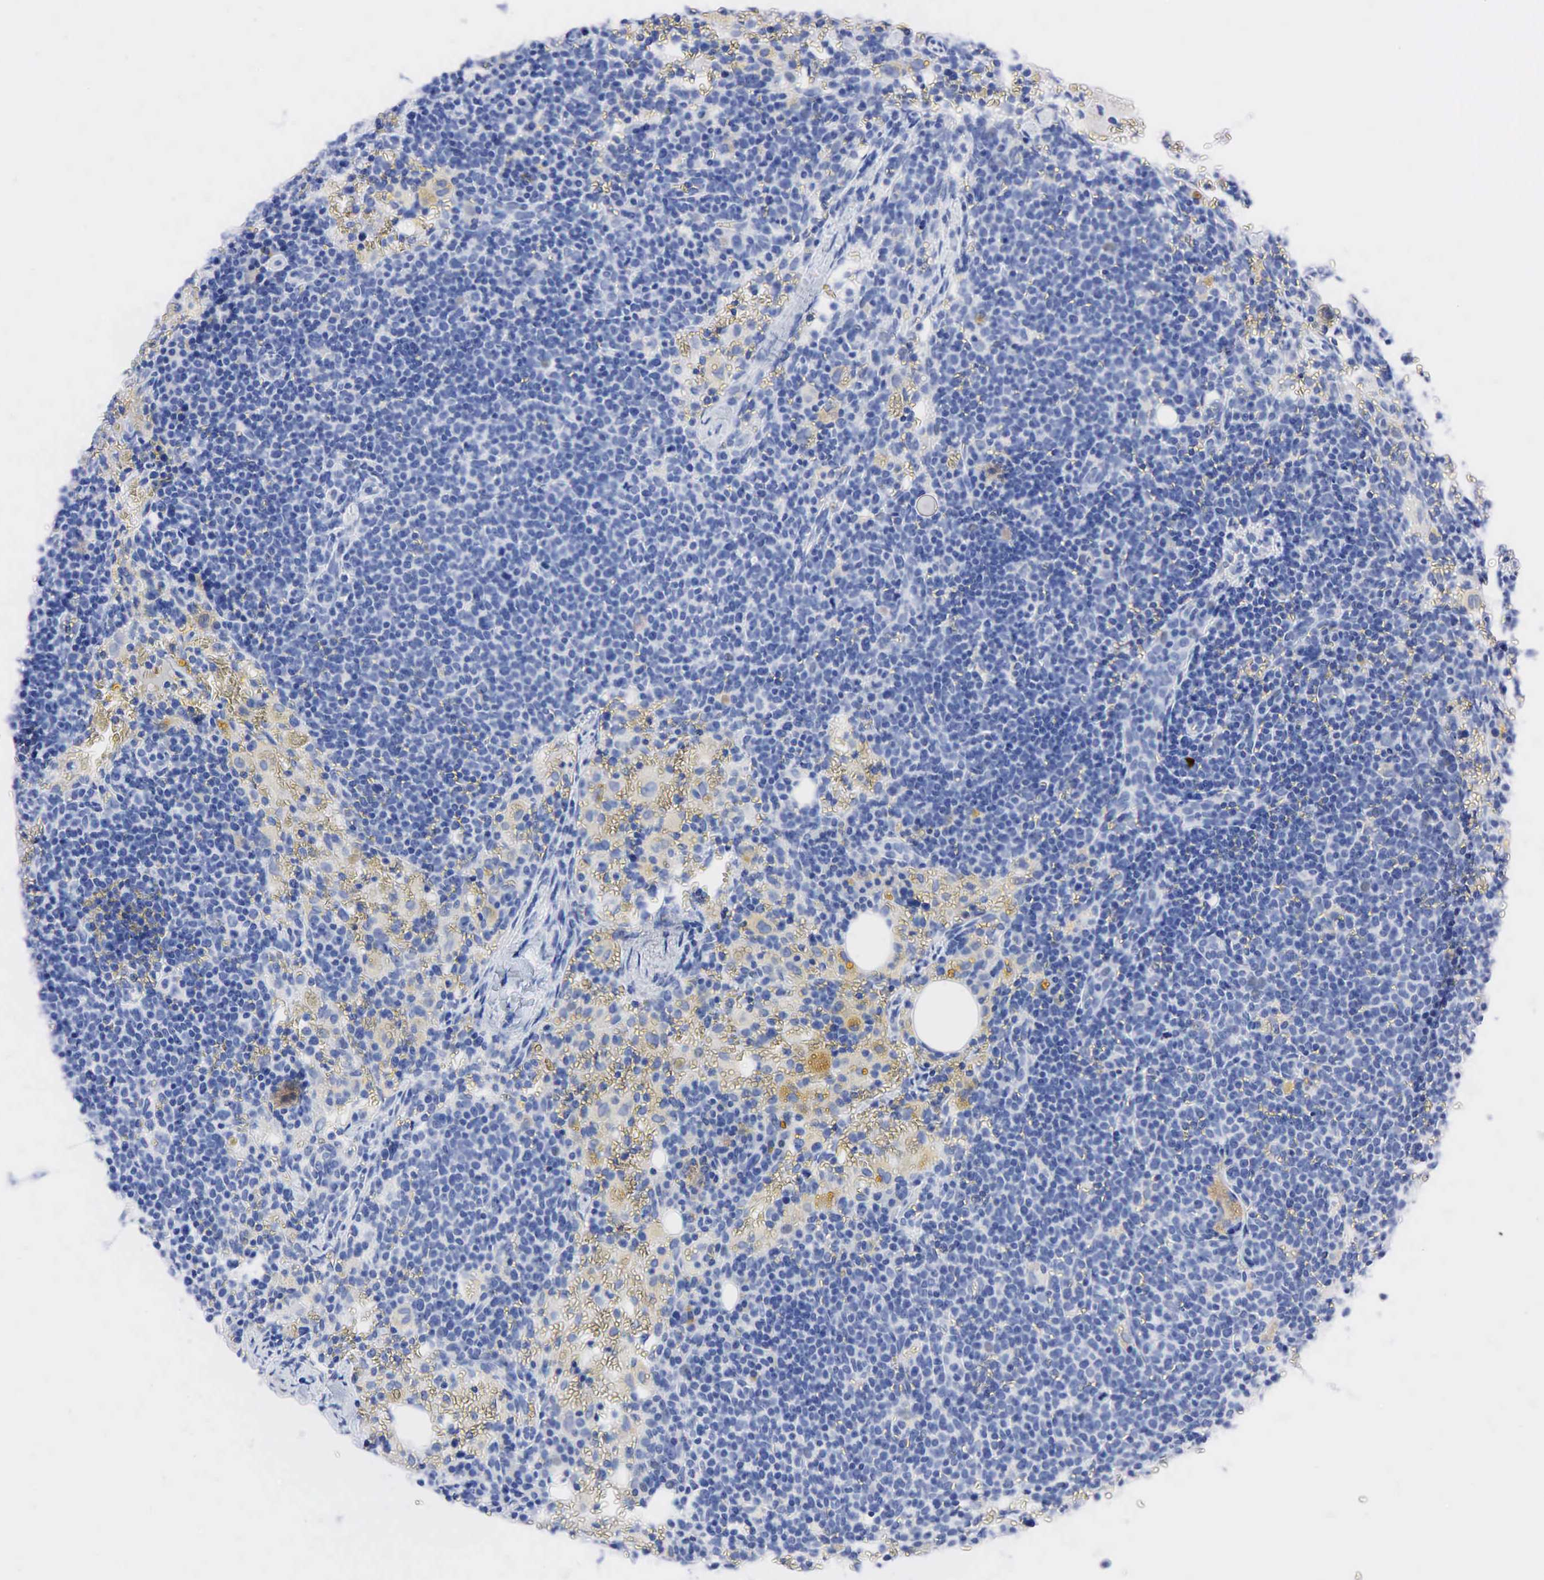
{"staining": {"intensity": "negative", "quantity": "none", "location": "none"}, "tissue": "lymphoma", "cell_type": "Tumor cells", "image_type": "cancer", "snomed": [{"axis": "morphology", "description": "Malignant lymphoma, non-Hodgkin's type, High grade"}, {"axis": "topography", "description": "Lymph node"}], "caption": "IHC photomicrograph of neoplastic tissue: human lymphoma stained with DAB demonstrates no significant protein expression in tumor cells.", "gene": "NKX2-1", "patient": {"sex": "female", "age": 76}}